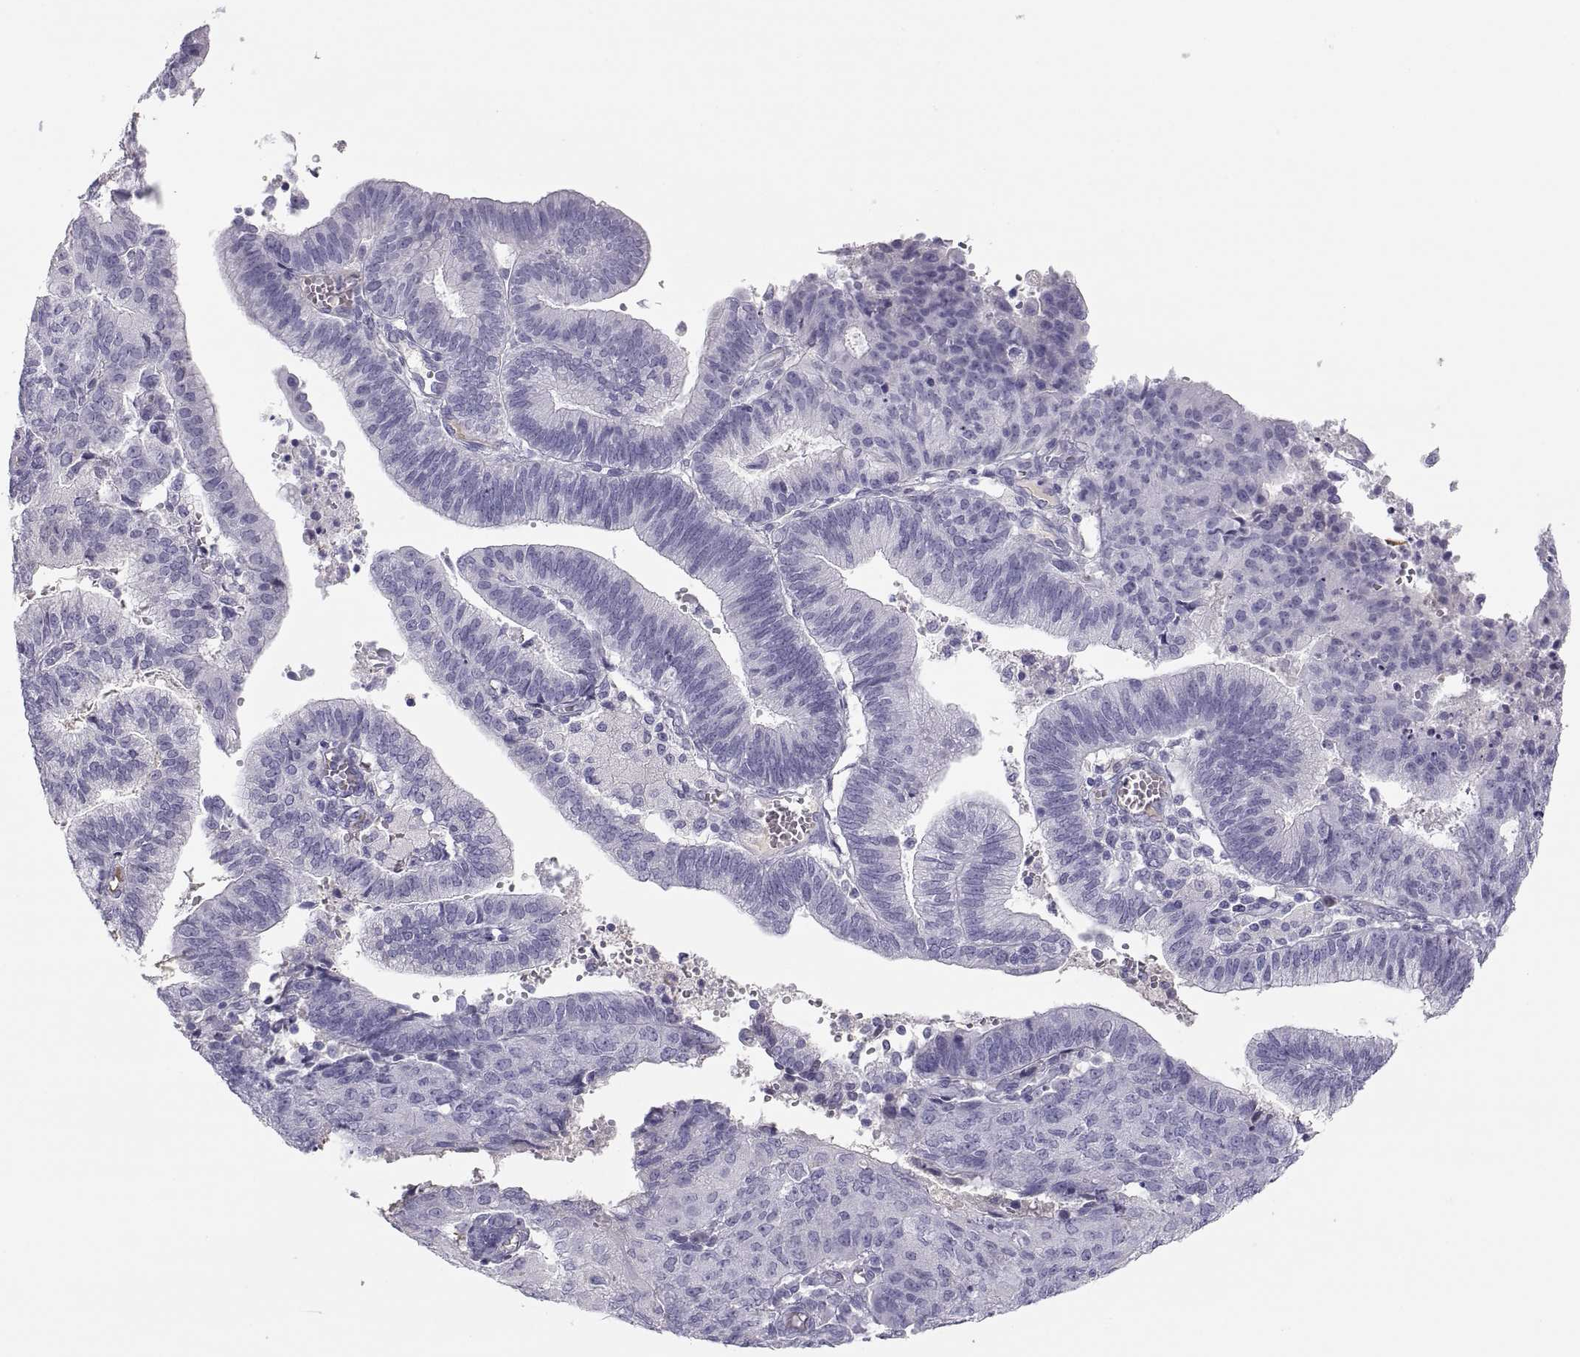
{"staining": {"intensity": "negative", "quantity": "none", "location": "none"}, "tissue": "endometrial cancer", "cell_type": "Tumor cells", "image_type": "cancer", "snomed": [{"axis": "morphology", "description": "Adenocarcinoma, NOS"}, {"axis": "topography", "description": "Endometrium"}], "caption": "Immunohistochemistry micrograph of human endometrial cancer stained for a protein (brown), which reveals no positivity in tumor cells.", "gene": "MAGEB2", "patient": {"sex": "female", "age": 82}}